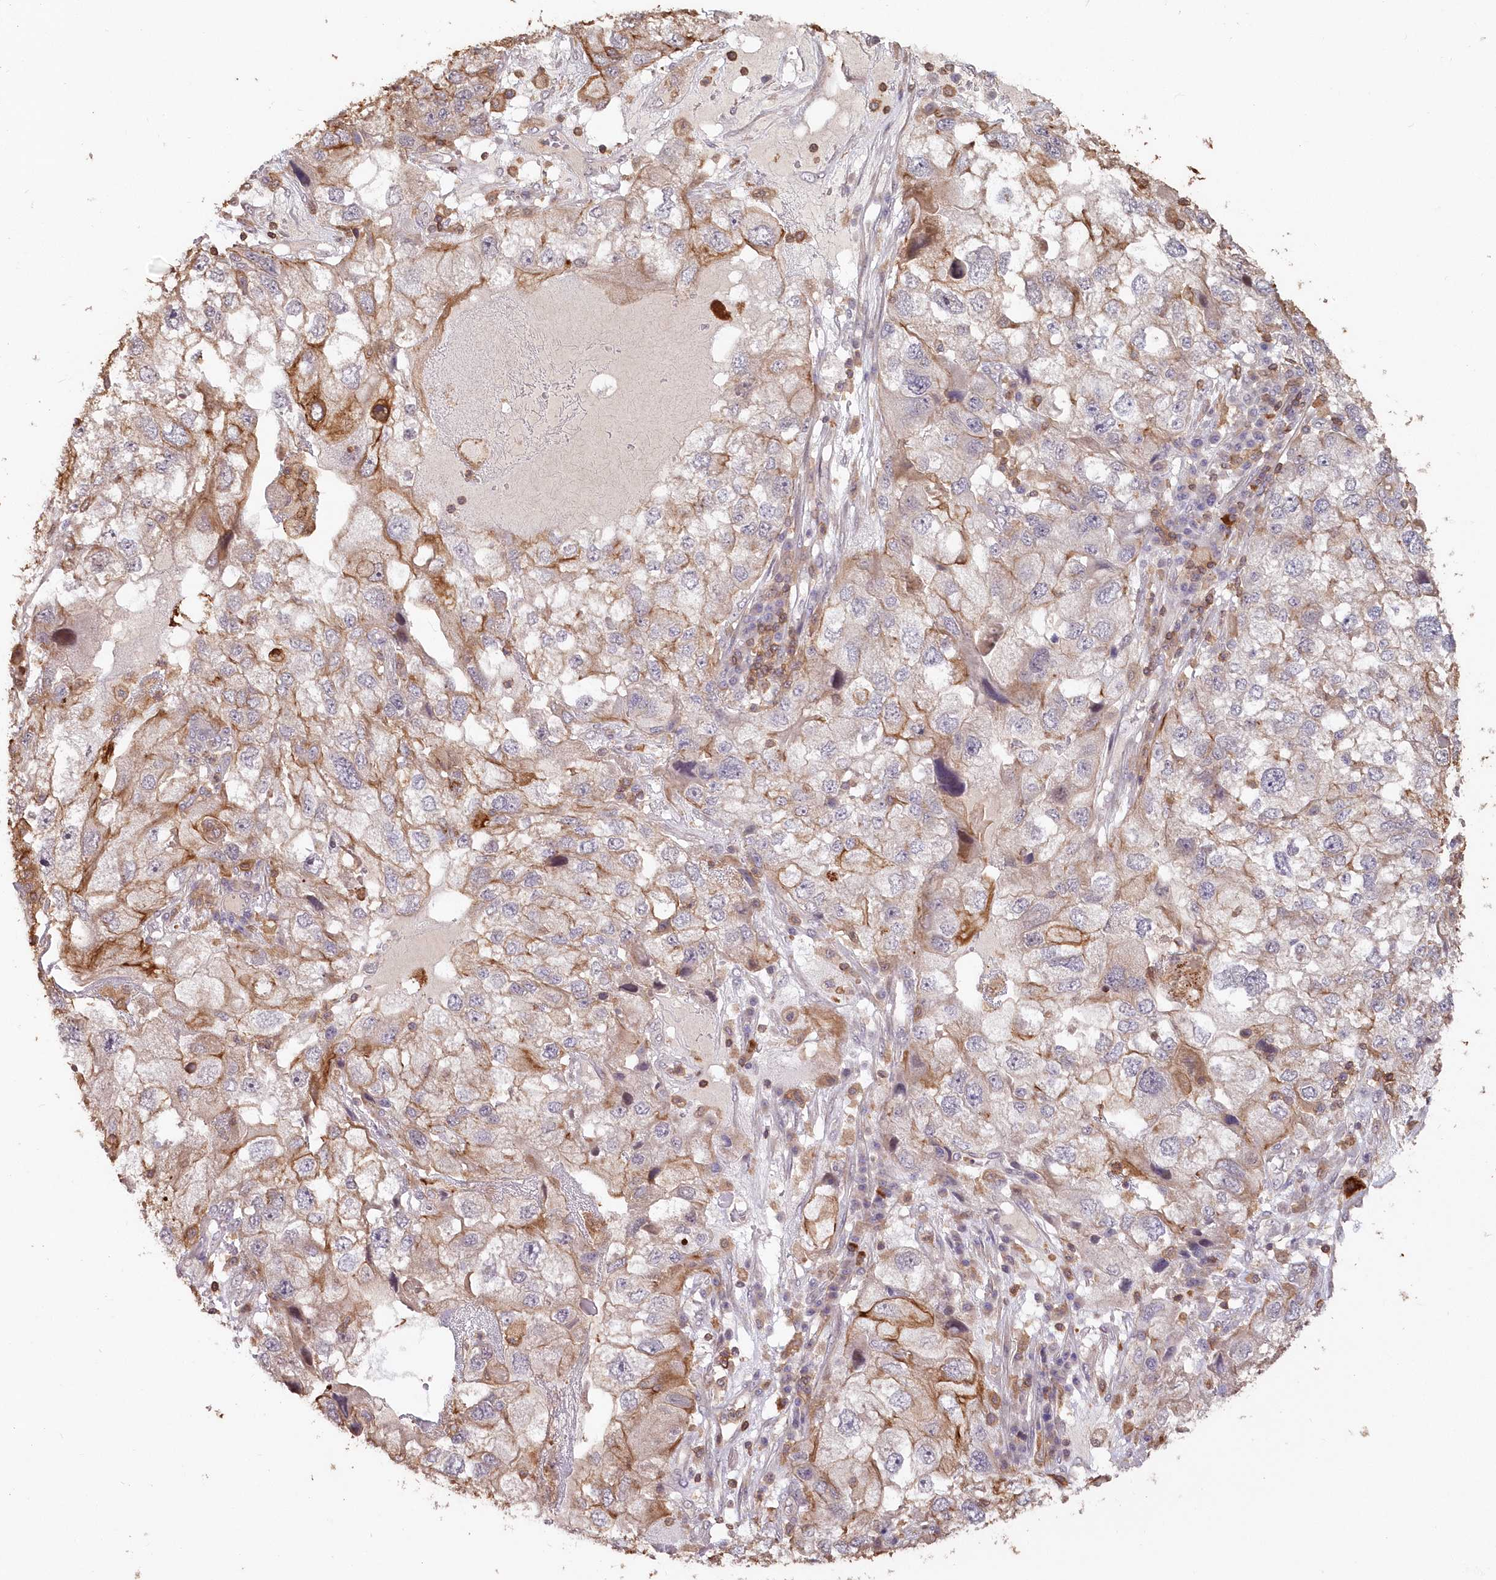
{"staining": {"intensity": "moderate", "quantity": "<25%", "location": "cytoplasmic/membranous"}, "tissue": "endometrial cancer", "cell_type": "Tumor cells", "image_type": "cancer", "snomed": [{"axis": "morphology", "description": "Adenocarcinoma, NOS"}, {"axis": "topography", "description": "Endometrium"}], "caption": "Immunohistochemical staining of endometrial adenocarcinoma displays low levels of moderate cytoplasmic/membranous protein positivity in approximately <25% of tumor cells.", "gene": "SNED1", "patient": {"sex": "female", "age": 49}}